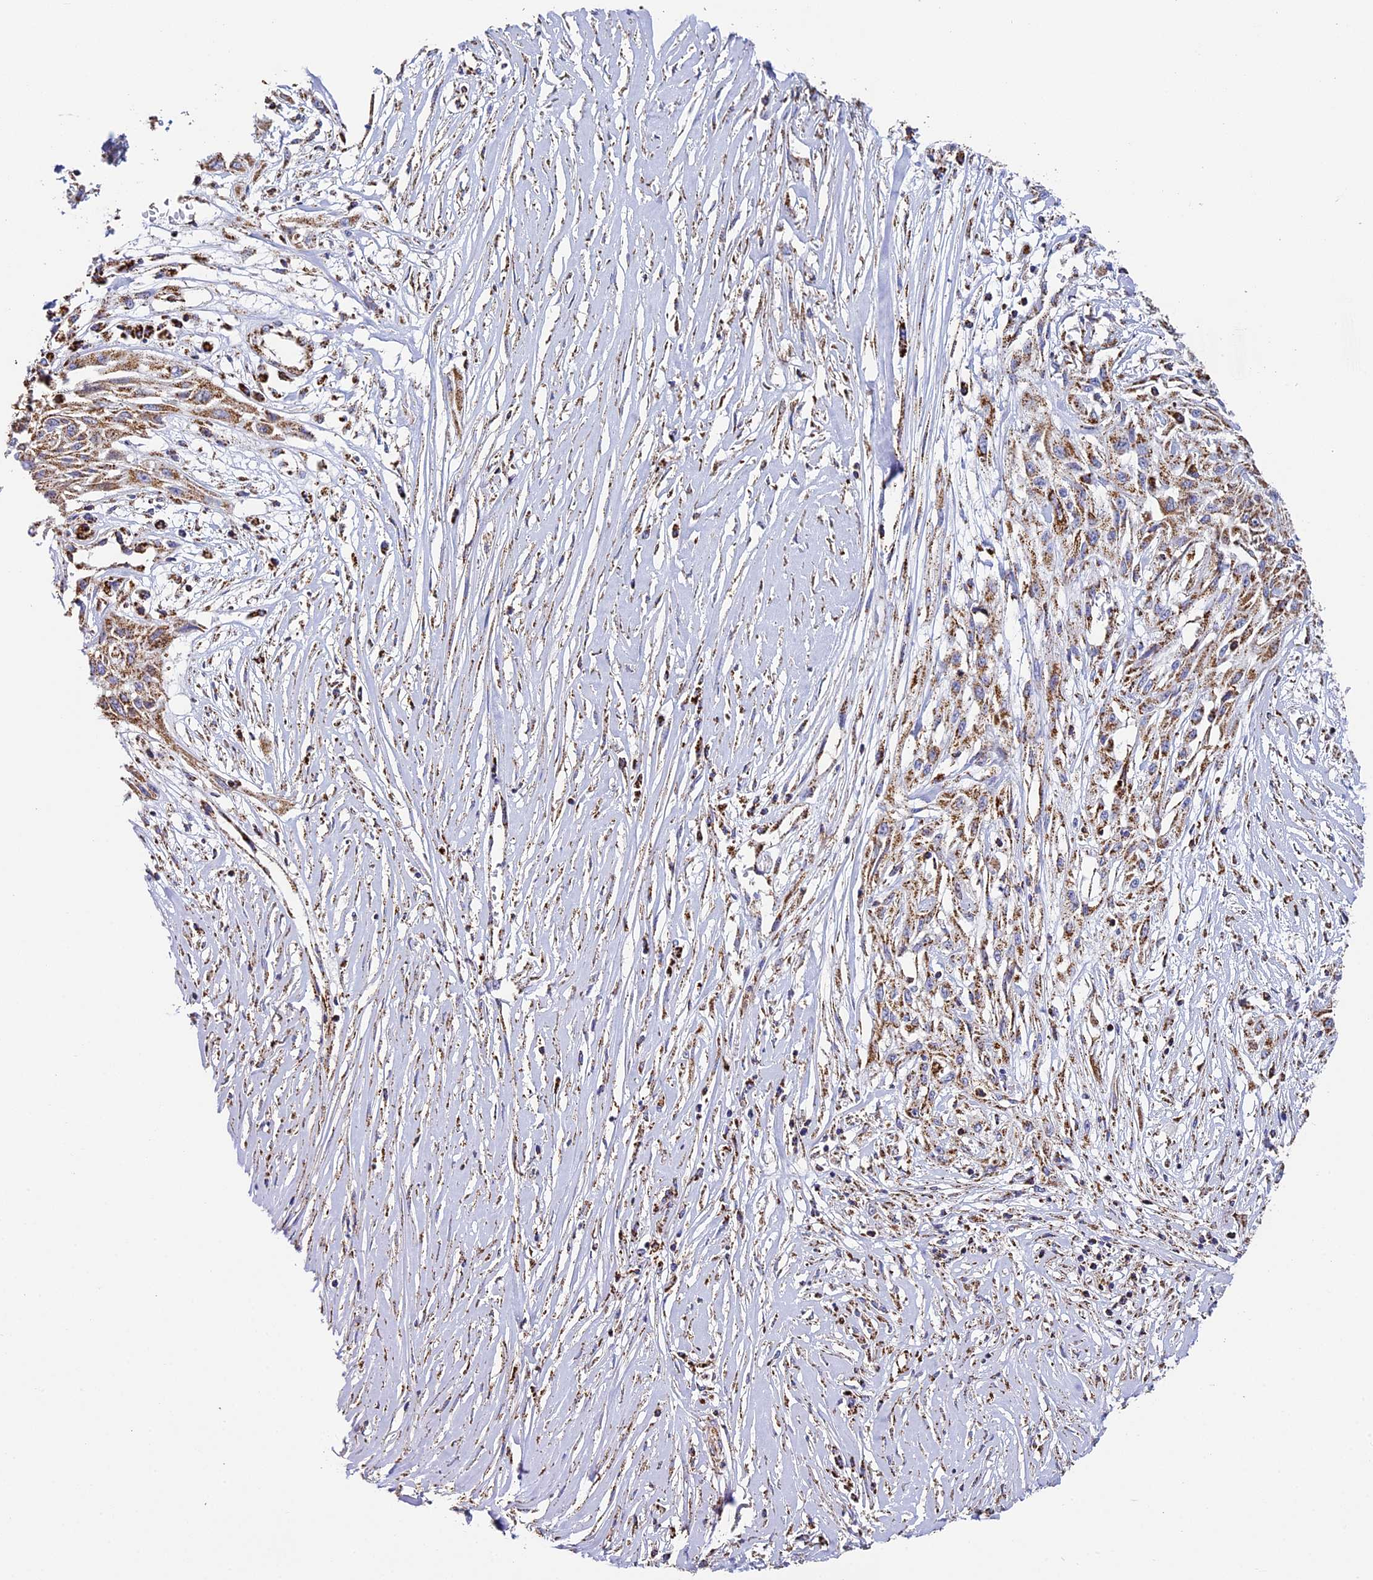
{"staining": {"intensity": "moderate", "quantity": ">75%", "location": "cytoplasmic/membranous"}, "tissue": "skin cancer", "cell_type": "Tumor cells", "image_type": "cancer", "snomed": [{"axis": "morphology", "description": "Squamous cell carcinoma, NOS"}, {"axis": "morphology", "description": "Squamous cell carcinoma, metastatic, NOS"}, {"axis": "topography", "description": "Skin"}, {"axis": "topography", "description": "Lymph node"}], "caption": "Brown immunohistochemical staining in human skin metastatic squamous cell carcinoma shows moderate cytoplasmic/membranous staining in approximately >75% of tumor cells.", "gene": "STK17A", "patient": {"sex": "male", "age": 75}}